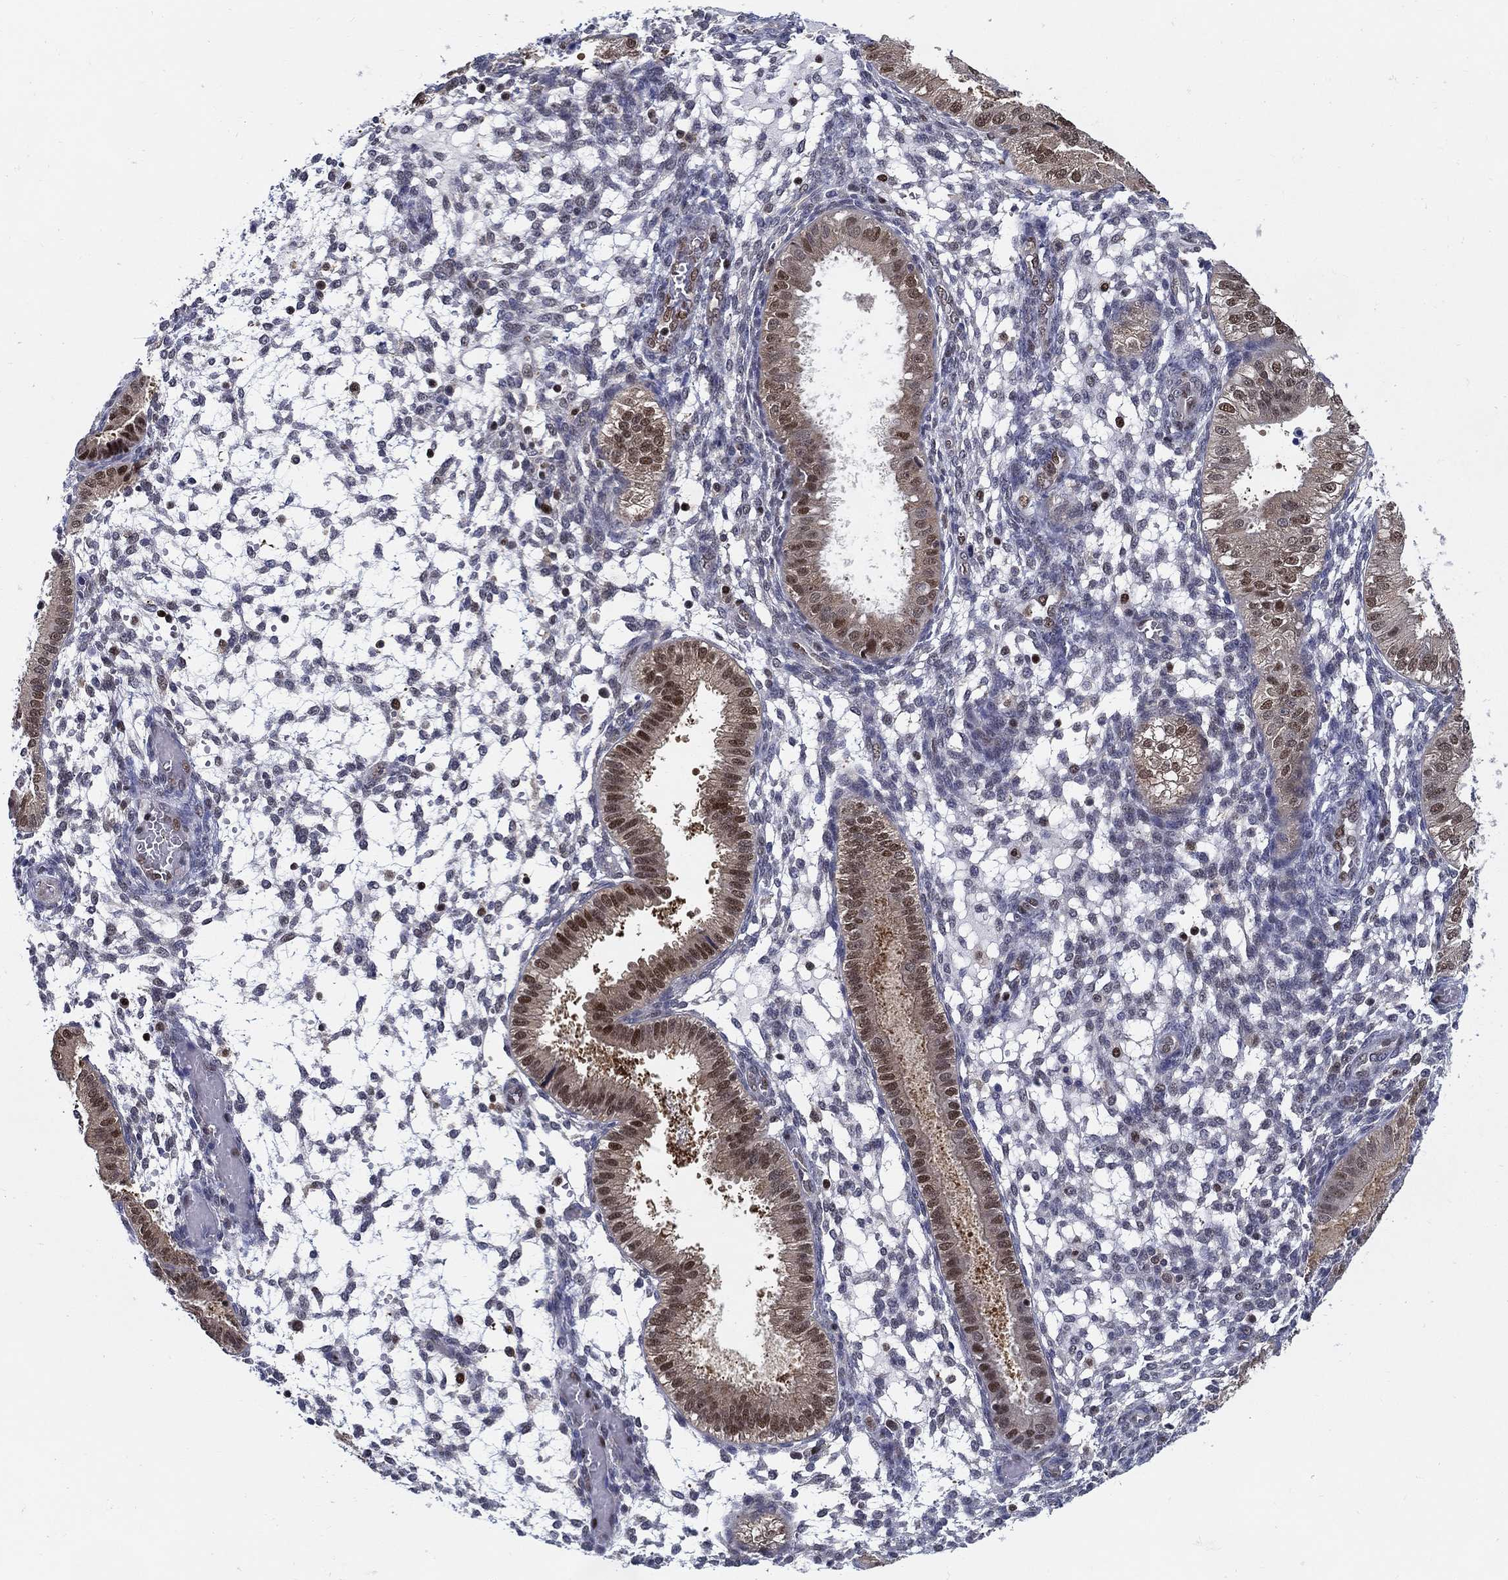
{"staining": {"intensity": "negative", "quantity": "none", "location": "none"}, "tissue": "endometrium", "cell_type": "Cells in endometrial stroma", "image_type": "normal", "snomed": [{"axis": "morphology", "description": "Normal tissue, NOS"}, {"axis": "topography", "description": "Endometrium"}], "caption": "Immunohistochemistry (IHC) of normal endometrium shows no positivity in cells in endometrial stroma.", "gene": "ZNF594", "patient": {"sex": "female", "age": 43}}